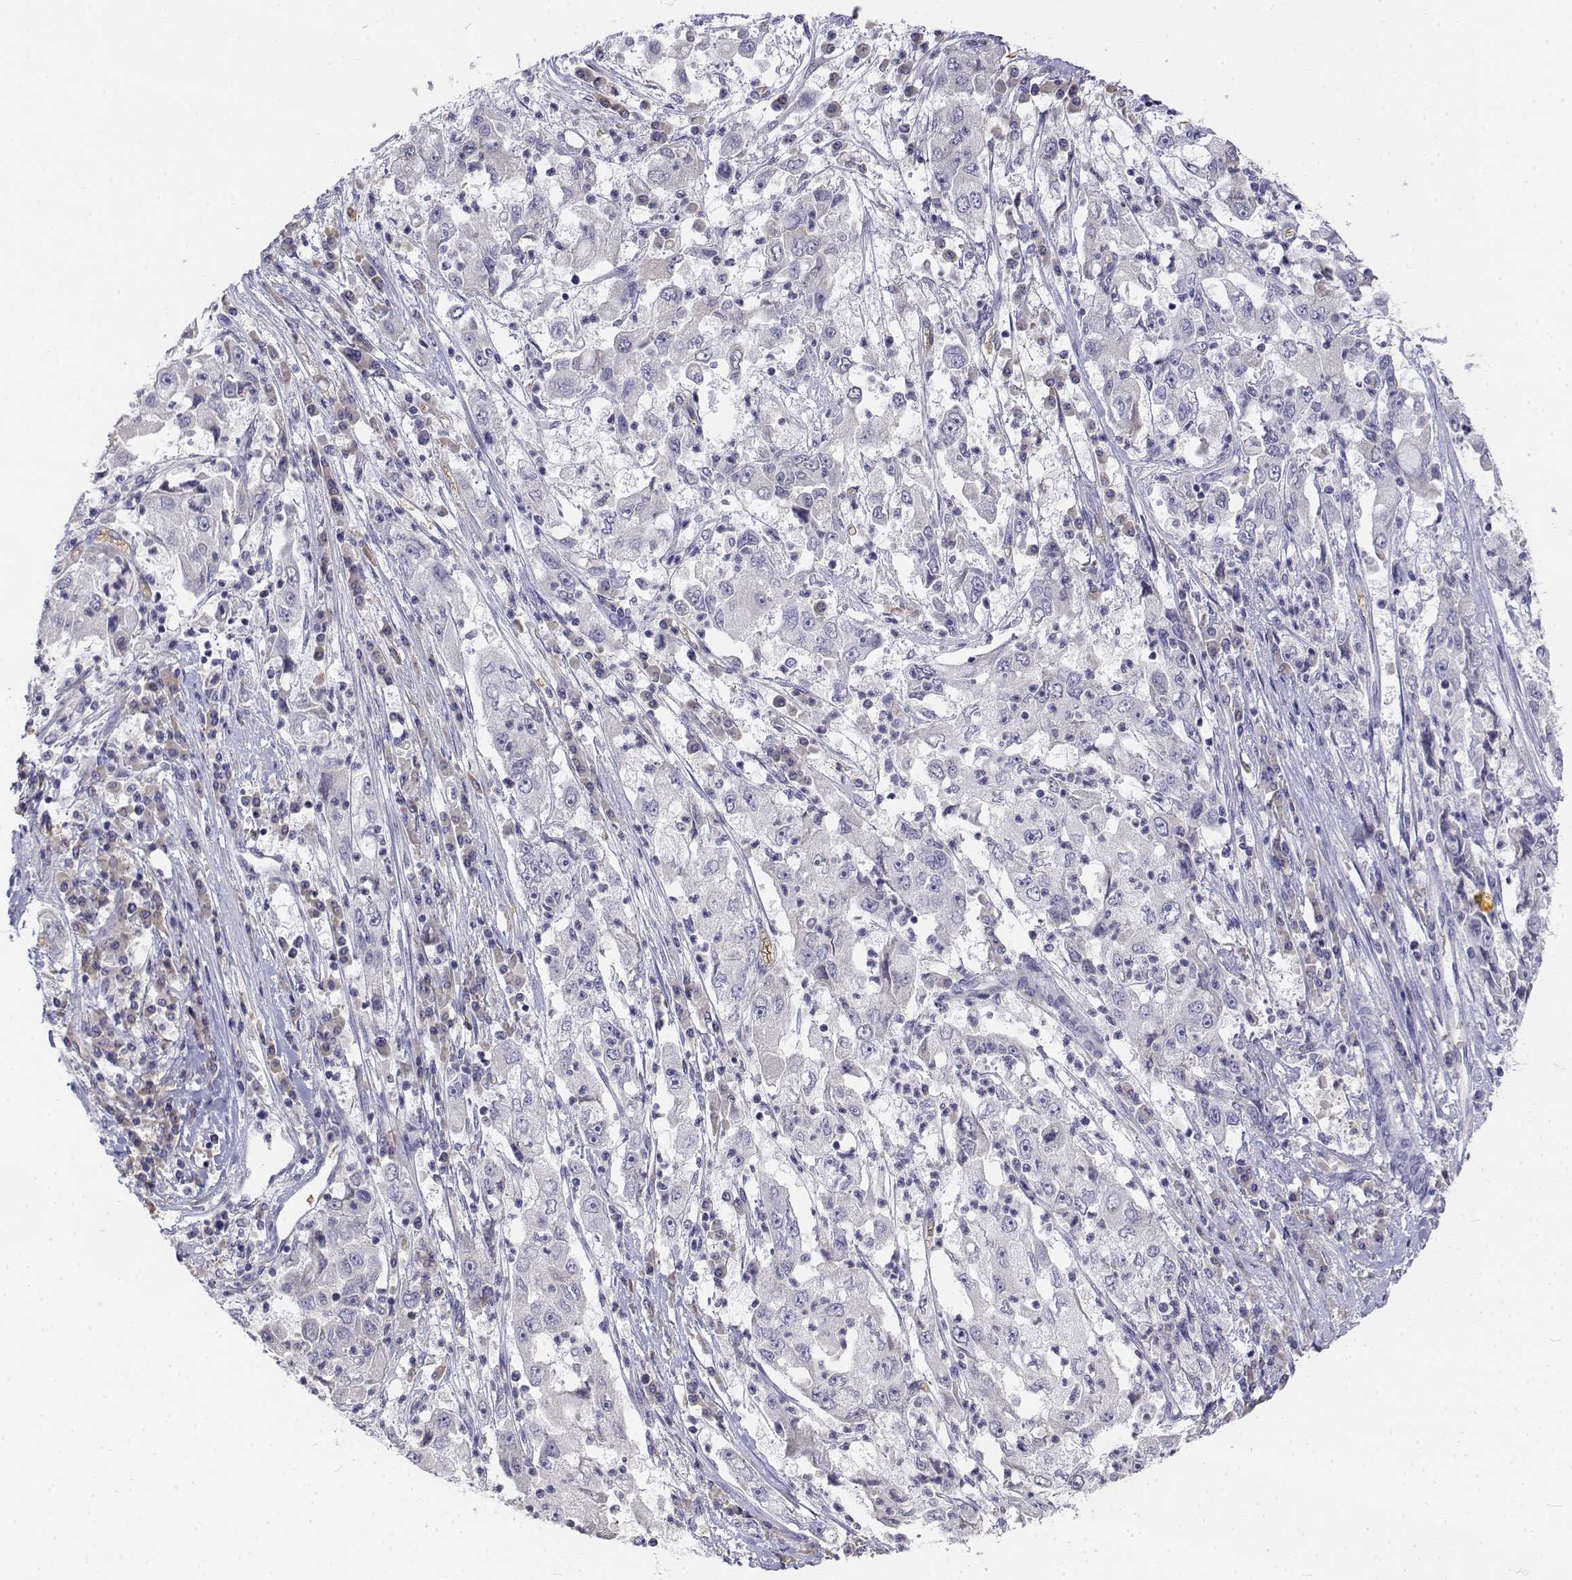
{"staining": {"intensity": "negative", "quantity": "none", "location": "none"}, "tissue": "cervical cancer", "cell_type": "Tumor cells", "image_type": "cancer", "snomed": [{"axis": "morphology", "description": "Squamous cell carcinoma, NOS"}, {"axis": "topography", "description": "Cervix"}], "caption": "Protein analysis of cervical cancer (squamous cell carcinoma) exhibits no significant staining in tumor cells.", "gene": "CADM1", "patient": {"sex": "female", "age": 36}}